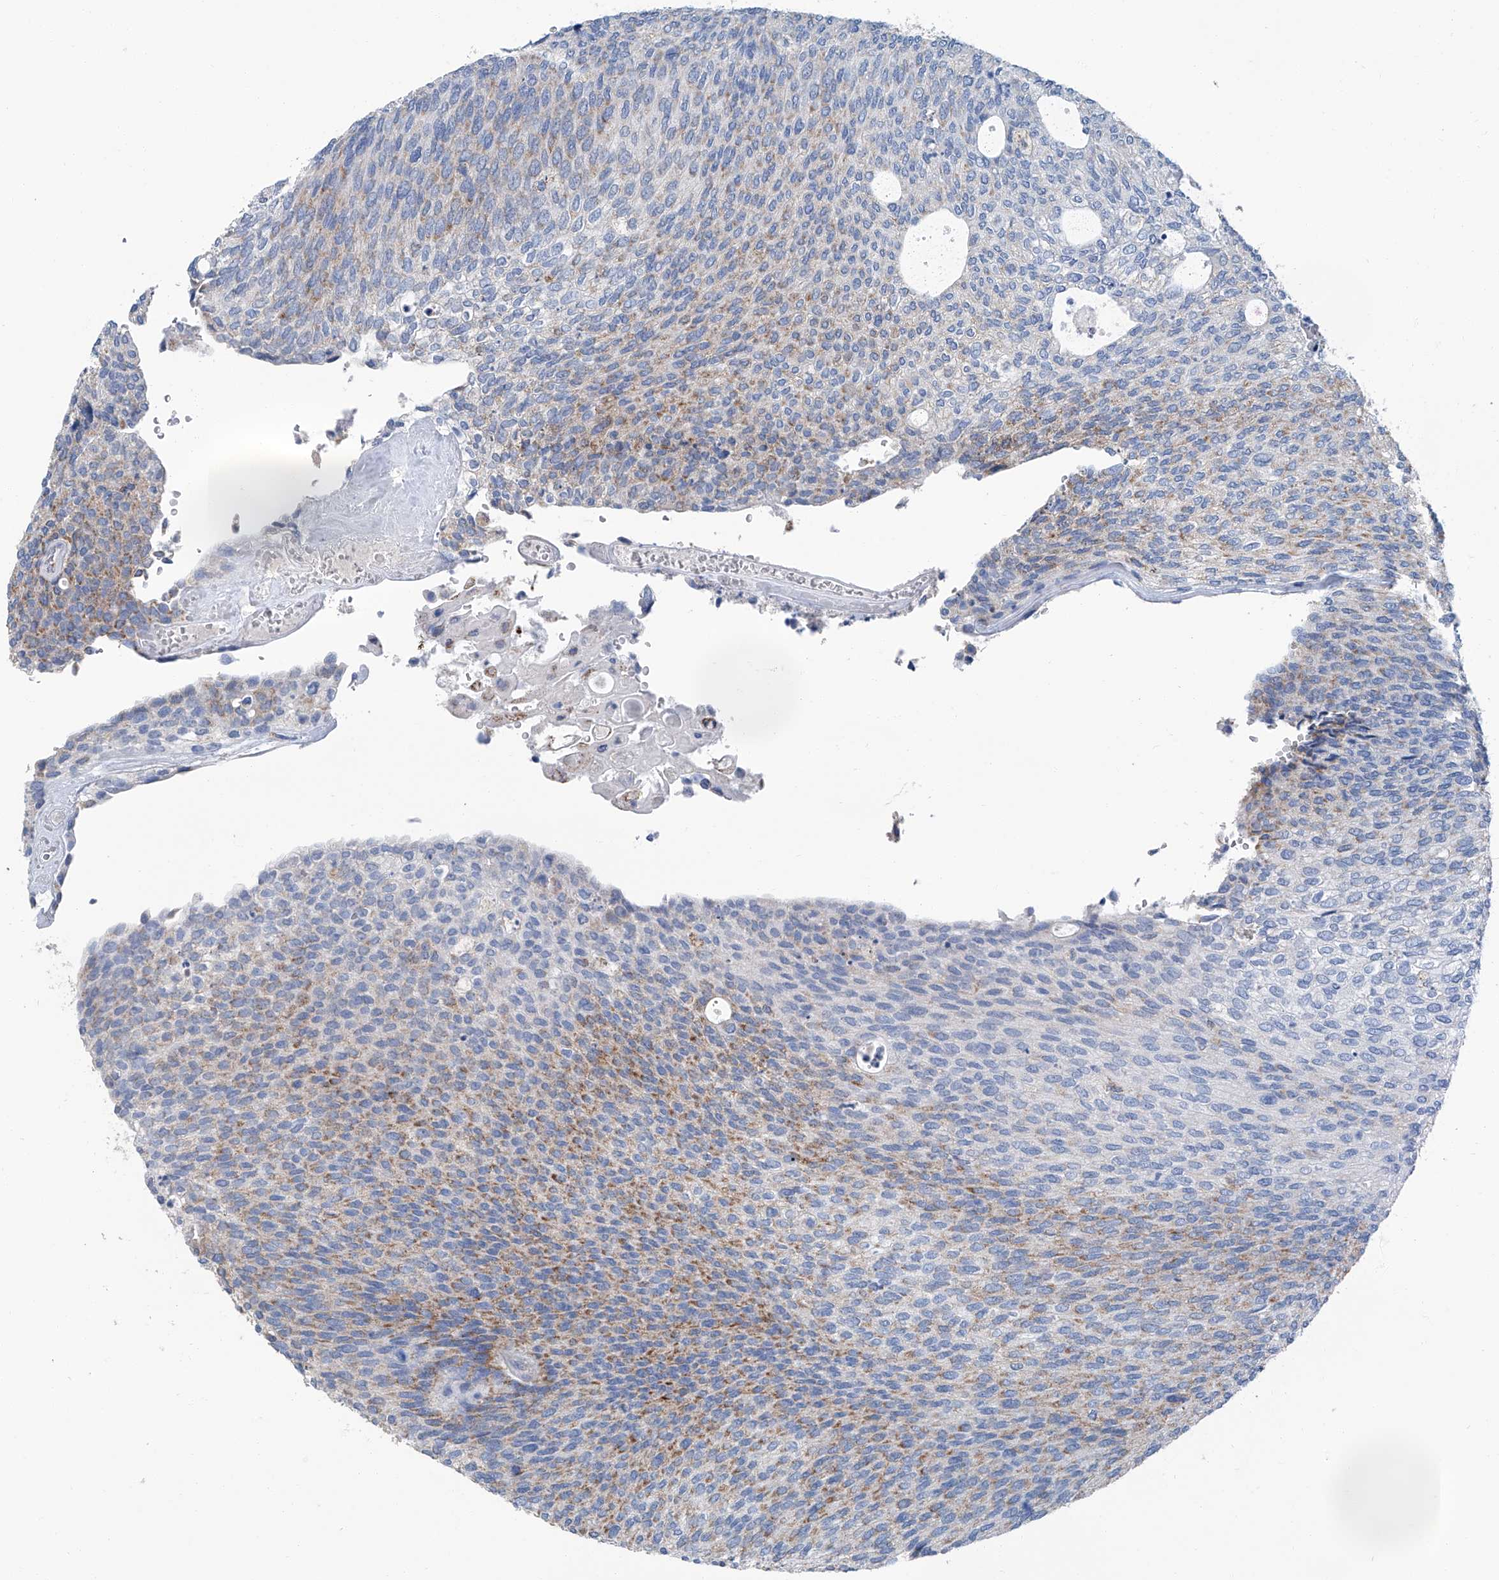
{"staining": {"intensity": "moderate", "quantity": "<25%", "location": "cytoplasmic/membranous"}, "tissue": "urothelial cancer", "cell_type": "Tumor cells", "image_type": "cancer", "snomed": [{"axis": "morphology", "description": "Urothelial carcinoma, Low grade"}, {"axis": "topography", "description": "Urinary bladder"}], "caption": "This is a histology image of IHC staining of urothelial carcinoma (low-grade), which shows moderate expression in the cytoplasmic/membranous of tumor cells.", "gene": "MT-ND1", "patient": {"sex": "female", "age": 79}}